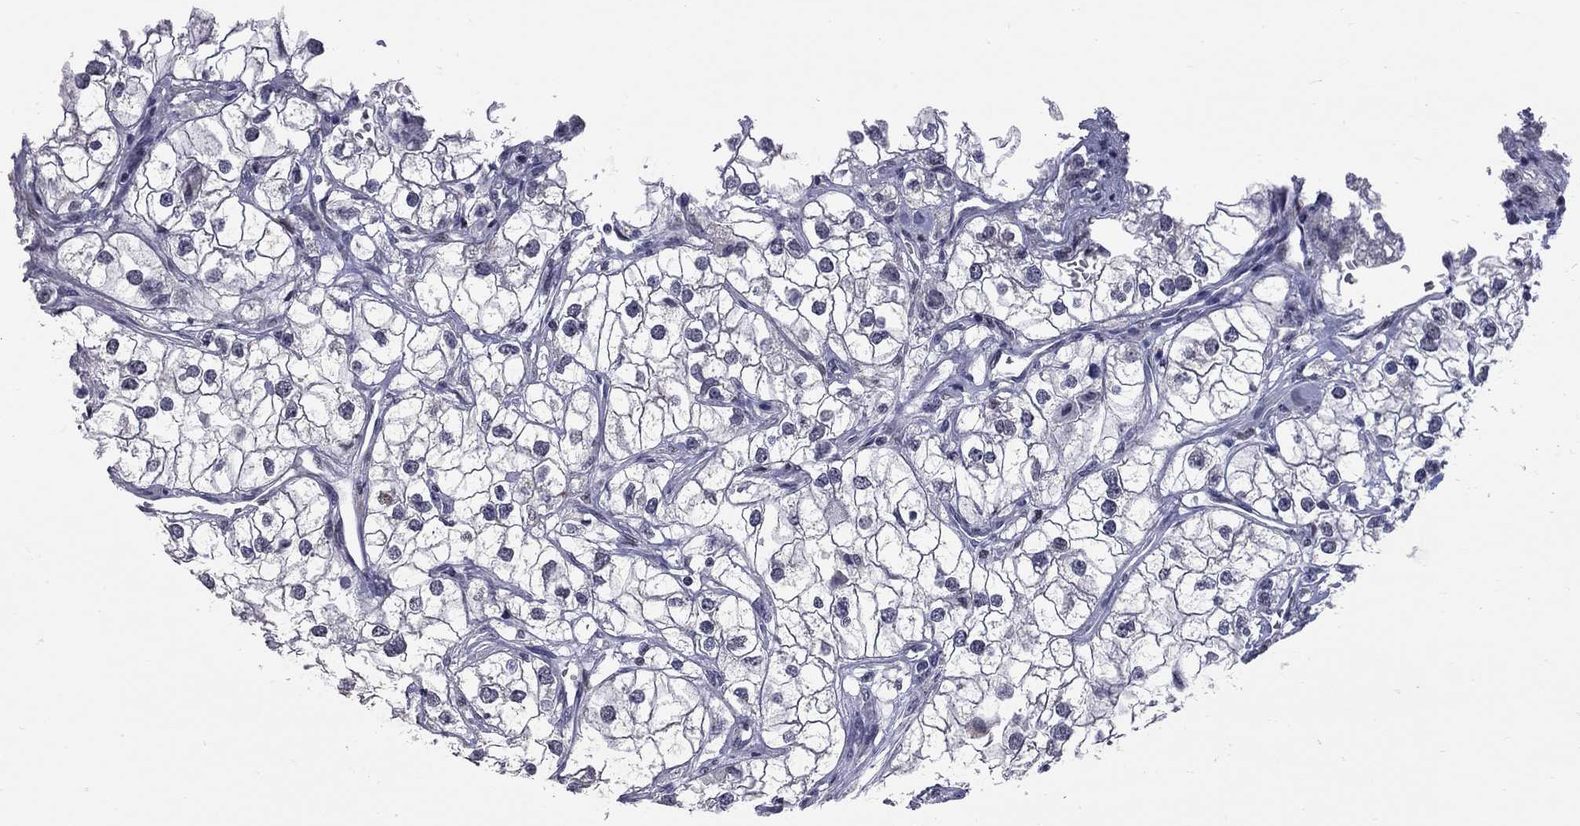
{"staining": {"intensity": "negative", "quantity": "none", "location": "none"}, "tissue": "renal cancer", "cell_type": "Tumor cells", "image_type": "cancer", "snomed": [{"axis": "morphology", "description": "Adenocarcinoma, NOS"}, {"axis": "topography", "description": "Kidney"}], "caption": "Immunohistochemistry micrograph of neoplastic tissue: renal adenocarcinoma stained with DAB exhibits no significant protein expression in tumor cells.", "gene": "ZNF154", "patient": {"sex": "male", "age": 59}}